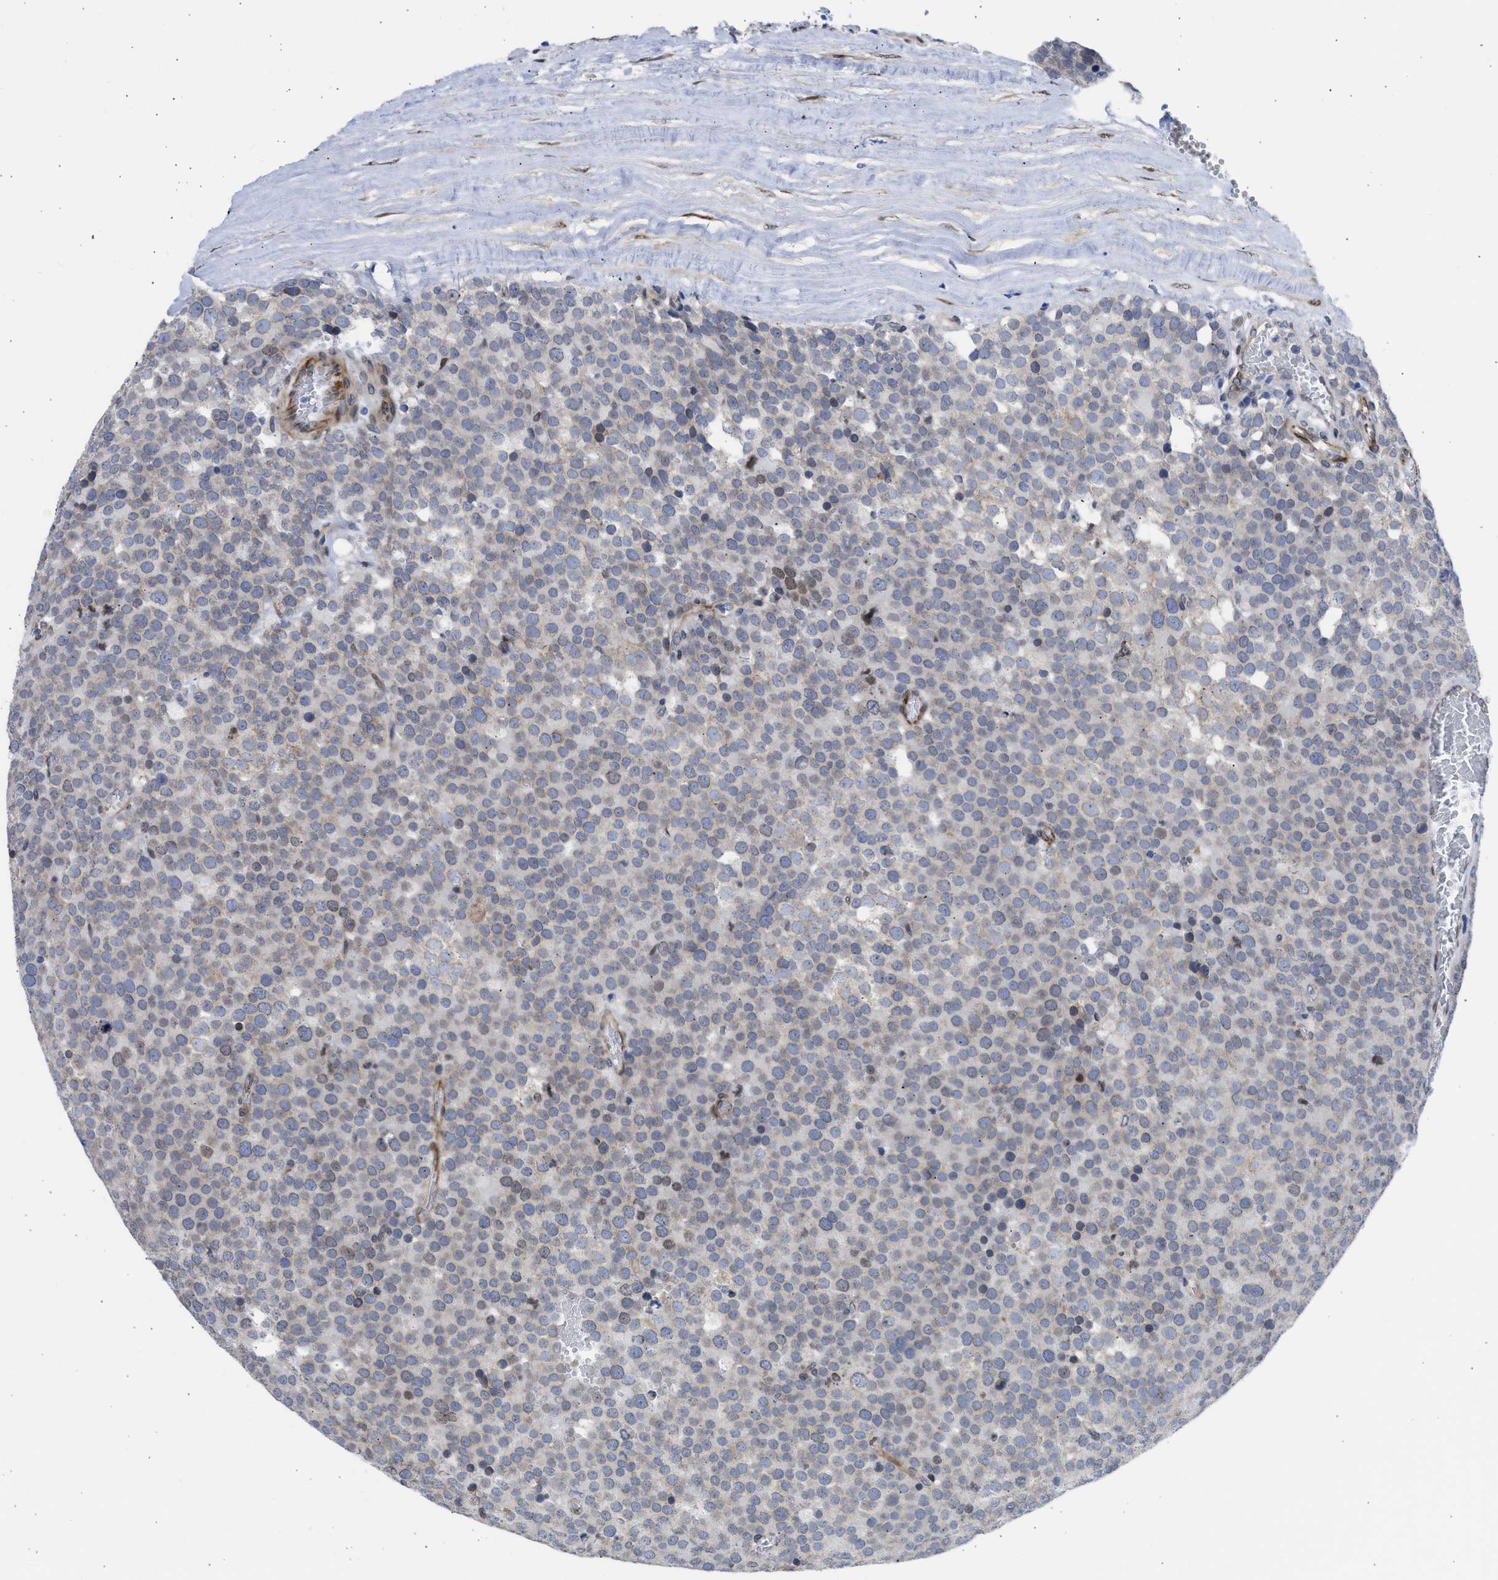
{"staining": {"intensity": "moderate", "quantity": "<25%", "location": "cytoplasmic/membranous"}, "tissue": "testis cancer", "cell_type": "Tumor cells", "image_type": "cancer", "snomed": [{"axis": "morphology", "description": "Normal tissue, NOS"}, {"axis": "morphology", "description": "Seminoma, NOS"}, {"axis": "topography", "description": "Testis"}], "caption": "A low amount of moderate cytoplasmic/membranous positivity is present in about <25% of tumor cells in testis cancer (seminoma) tissue. The staining is performed using DAB (3,3'-diaminobenzidine) brown chromogen to label protein expression. The nuclei are counter-stained blue using hematoxylin.", "gene": "NUP35", "patient": {"sex": "male", "age": 71}}